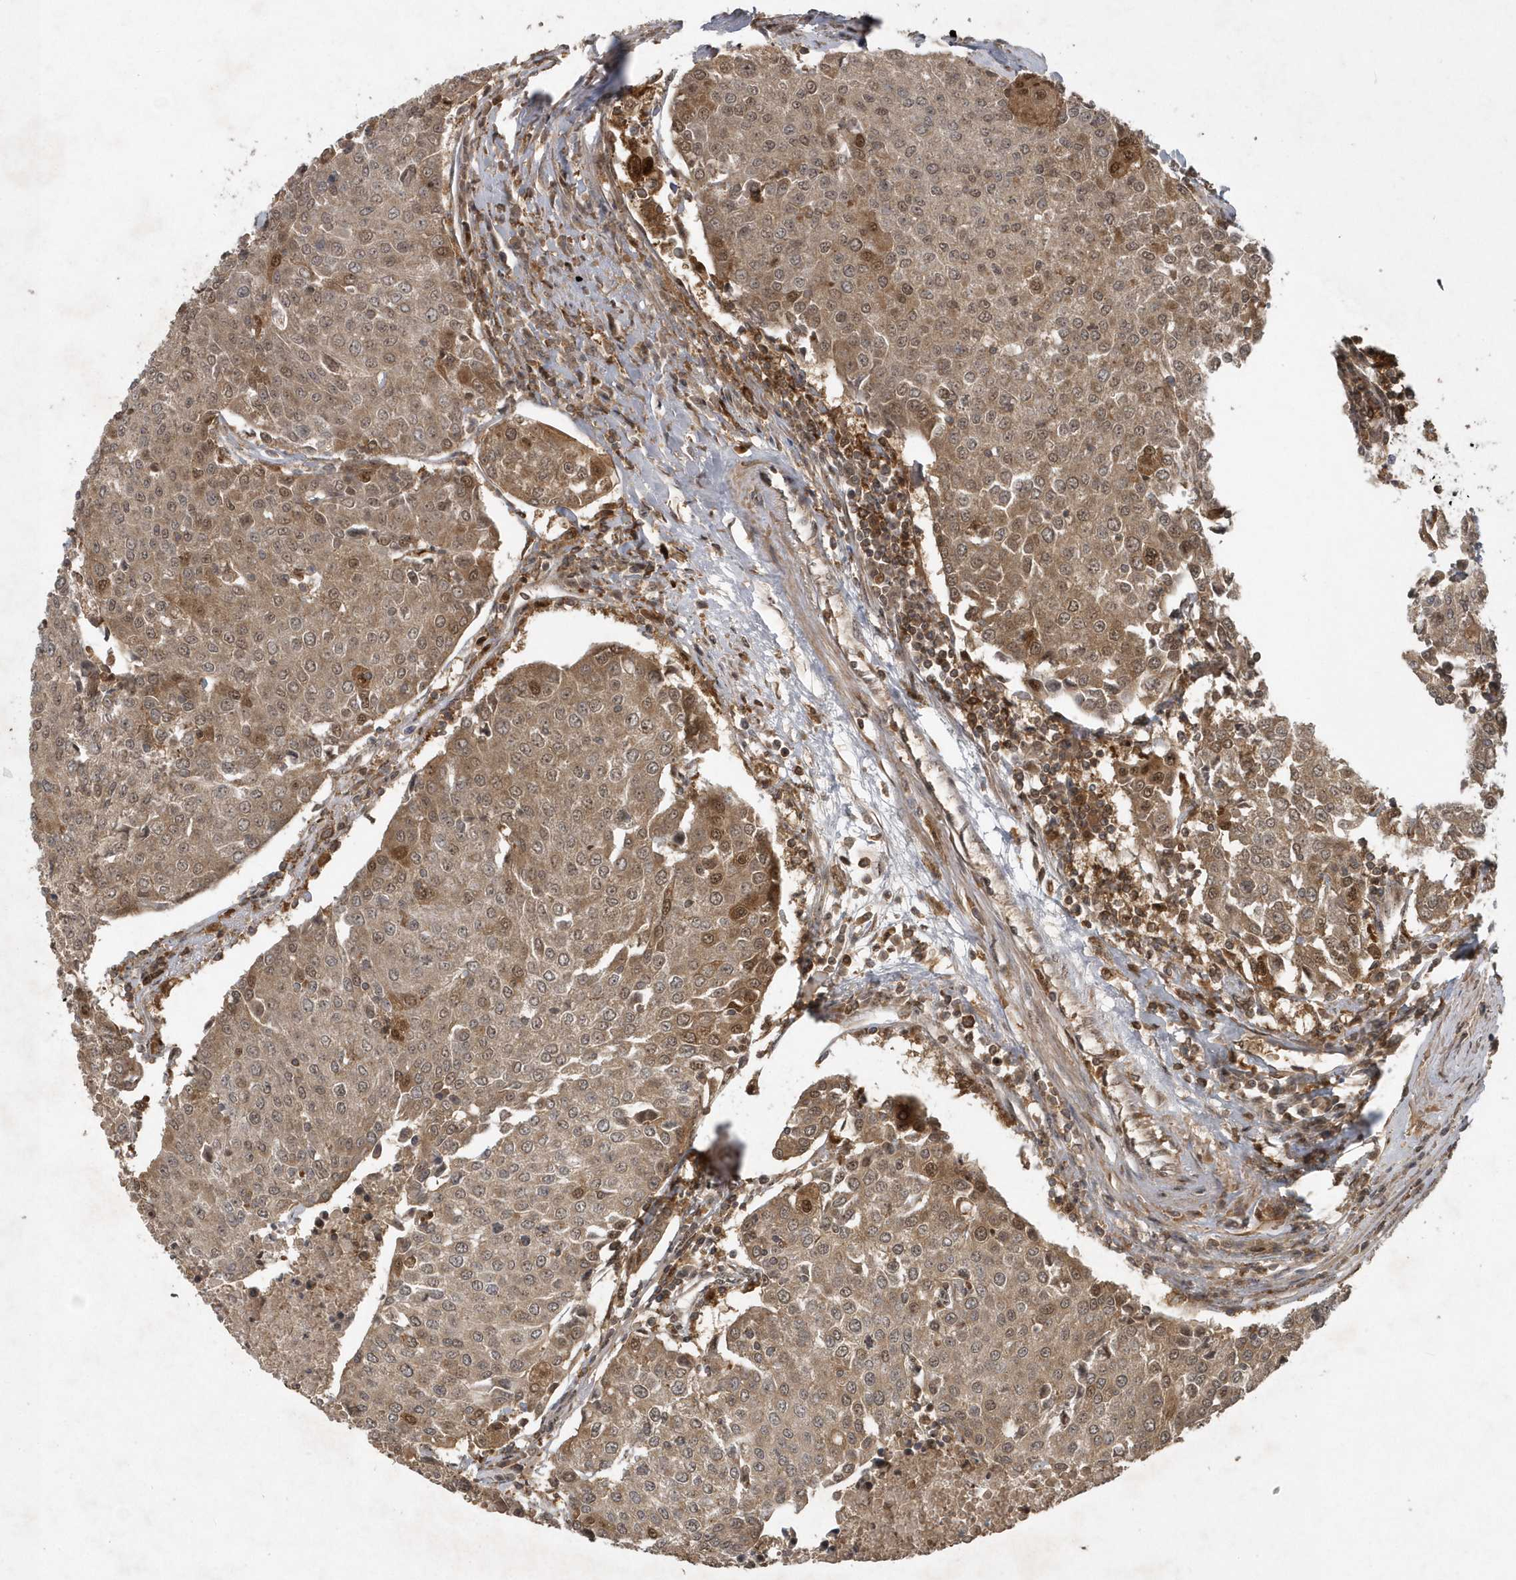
{"staining": {"intensity": "moderate", "quantity": "25%-75%", "location": "cytoplasmic/membranous,nuclear"}, "tissue": "urothelial cancer", "cell_type": "Tumor cells", "image_type": "cancer", "snomed": [{"axis": "morphology", "description": "Urothelial carcinoma, High grade"}, {"axis": "topography", "description": "Urinary bladder"}], "caption": "Human urothelial carcinoma (high-grade) stained with a protein marker exhibits moderate staining in tumor cells.", "gene": "LACC1", "patient": {"sex": "female", "age": 85}}